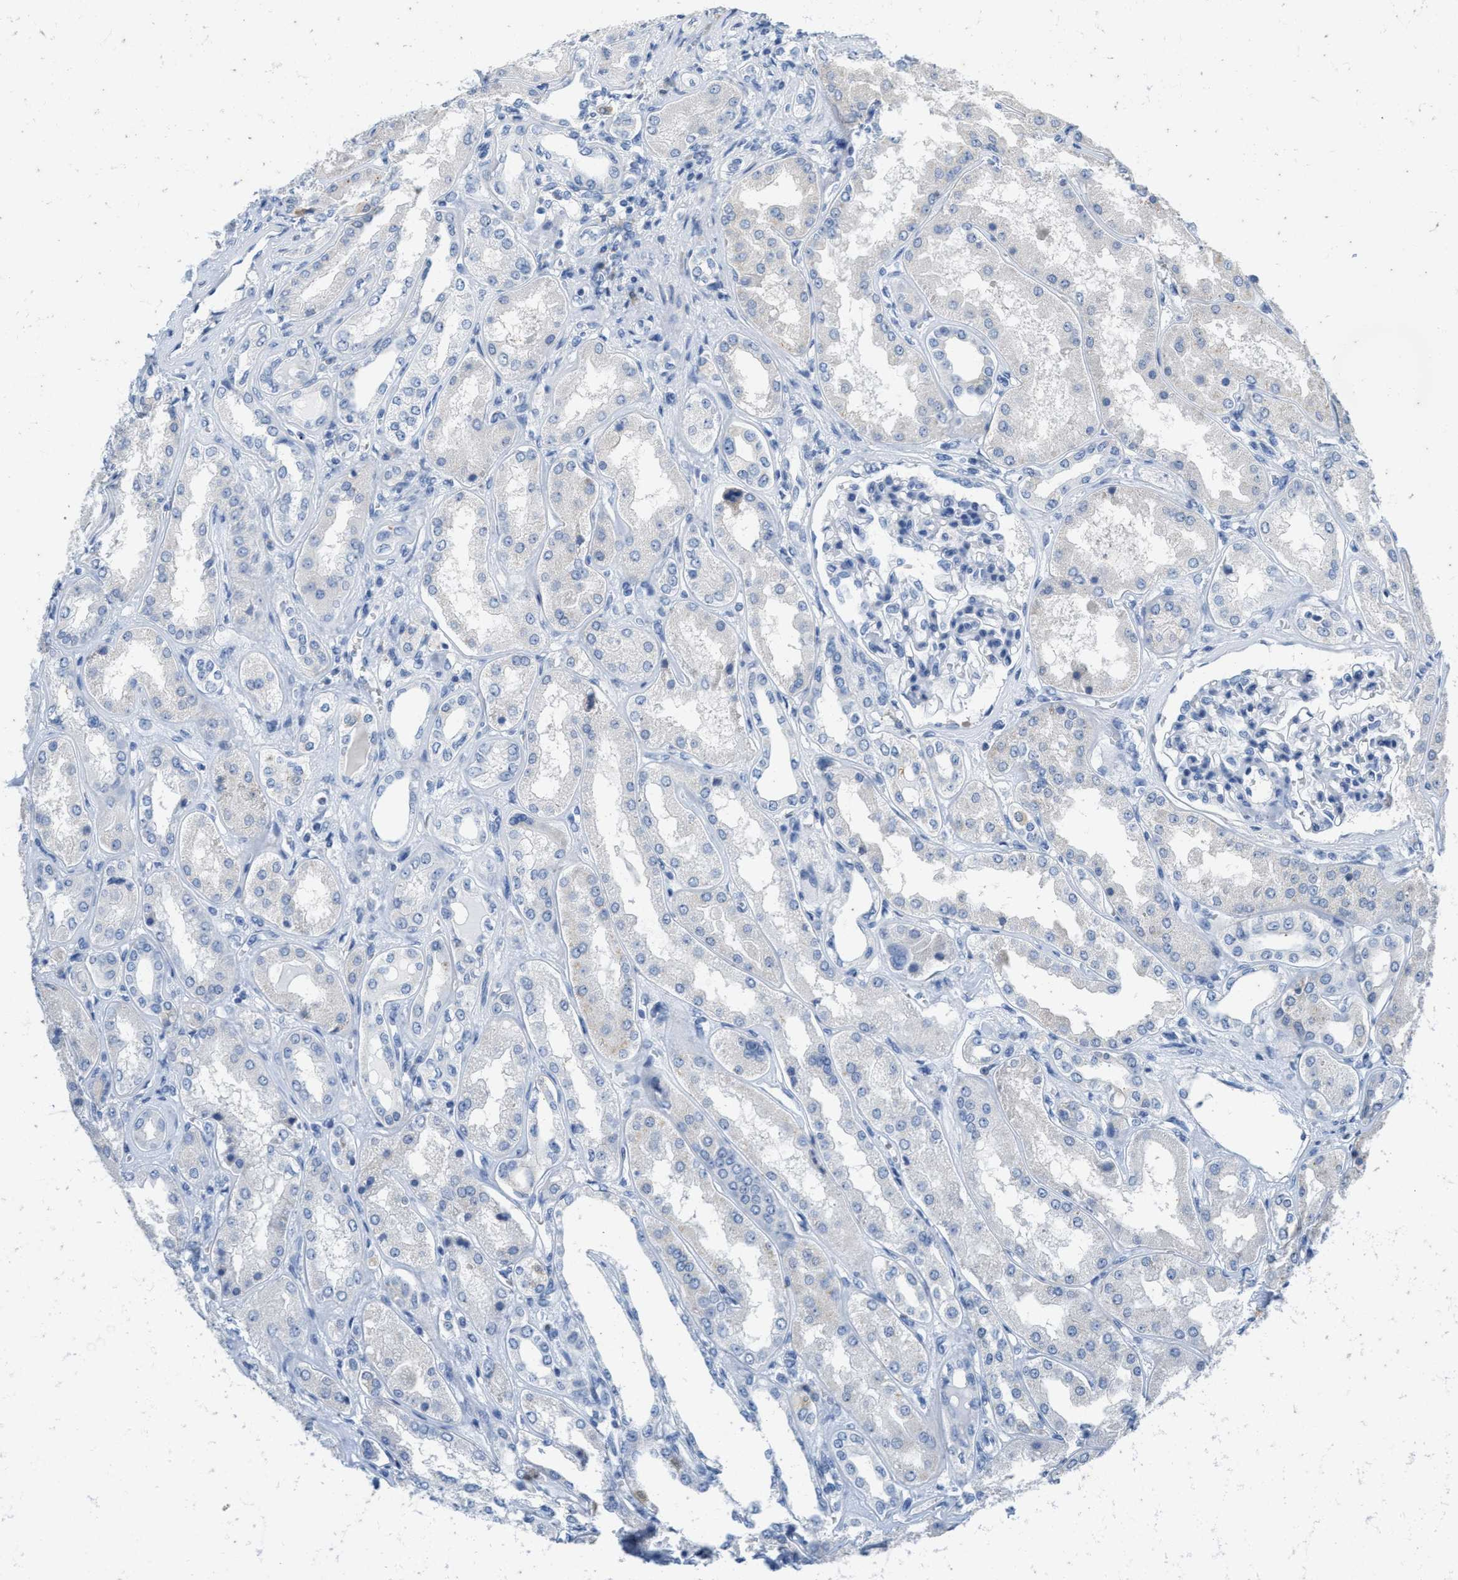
{"staining": {"intensity": "negative", "quantity": "none", "location": "none"}, "tissue": "kidney", "cell_type": "Cells in glomeruli", "image_type": "normal", "snomed": [{"axis": "morphology", "description": "Normal tissue, NOS"}, {"axis": "topography", "description": "Kidney"}], "caption": "High magnification brightfield microscopy of normal kidney stained with DAB (3,3'-diaminobenzidine) (brown) and counterstained with hematoxylin (blue): cells in glomeruli show no significant staining. (DAB IHC, high magnification).", "gene": "ABCB11", "patient": {"sex": "female", "age": 56}}